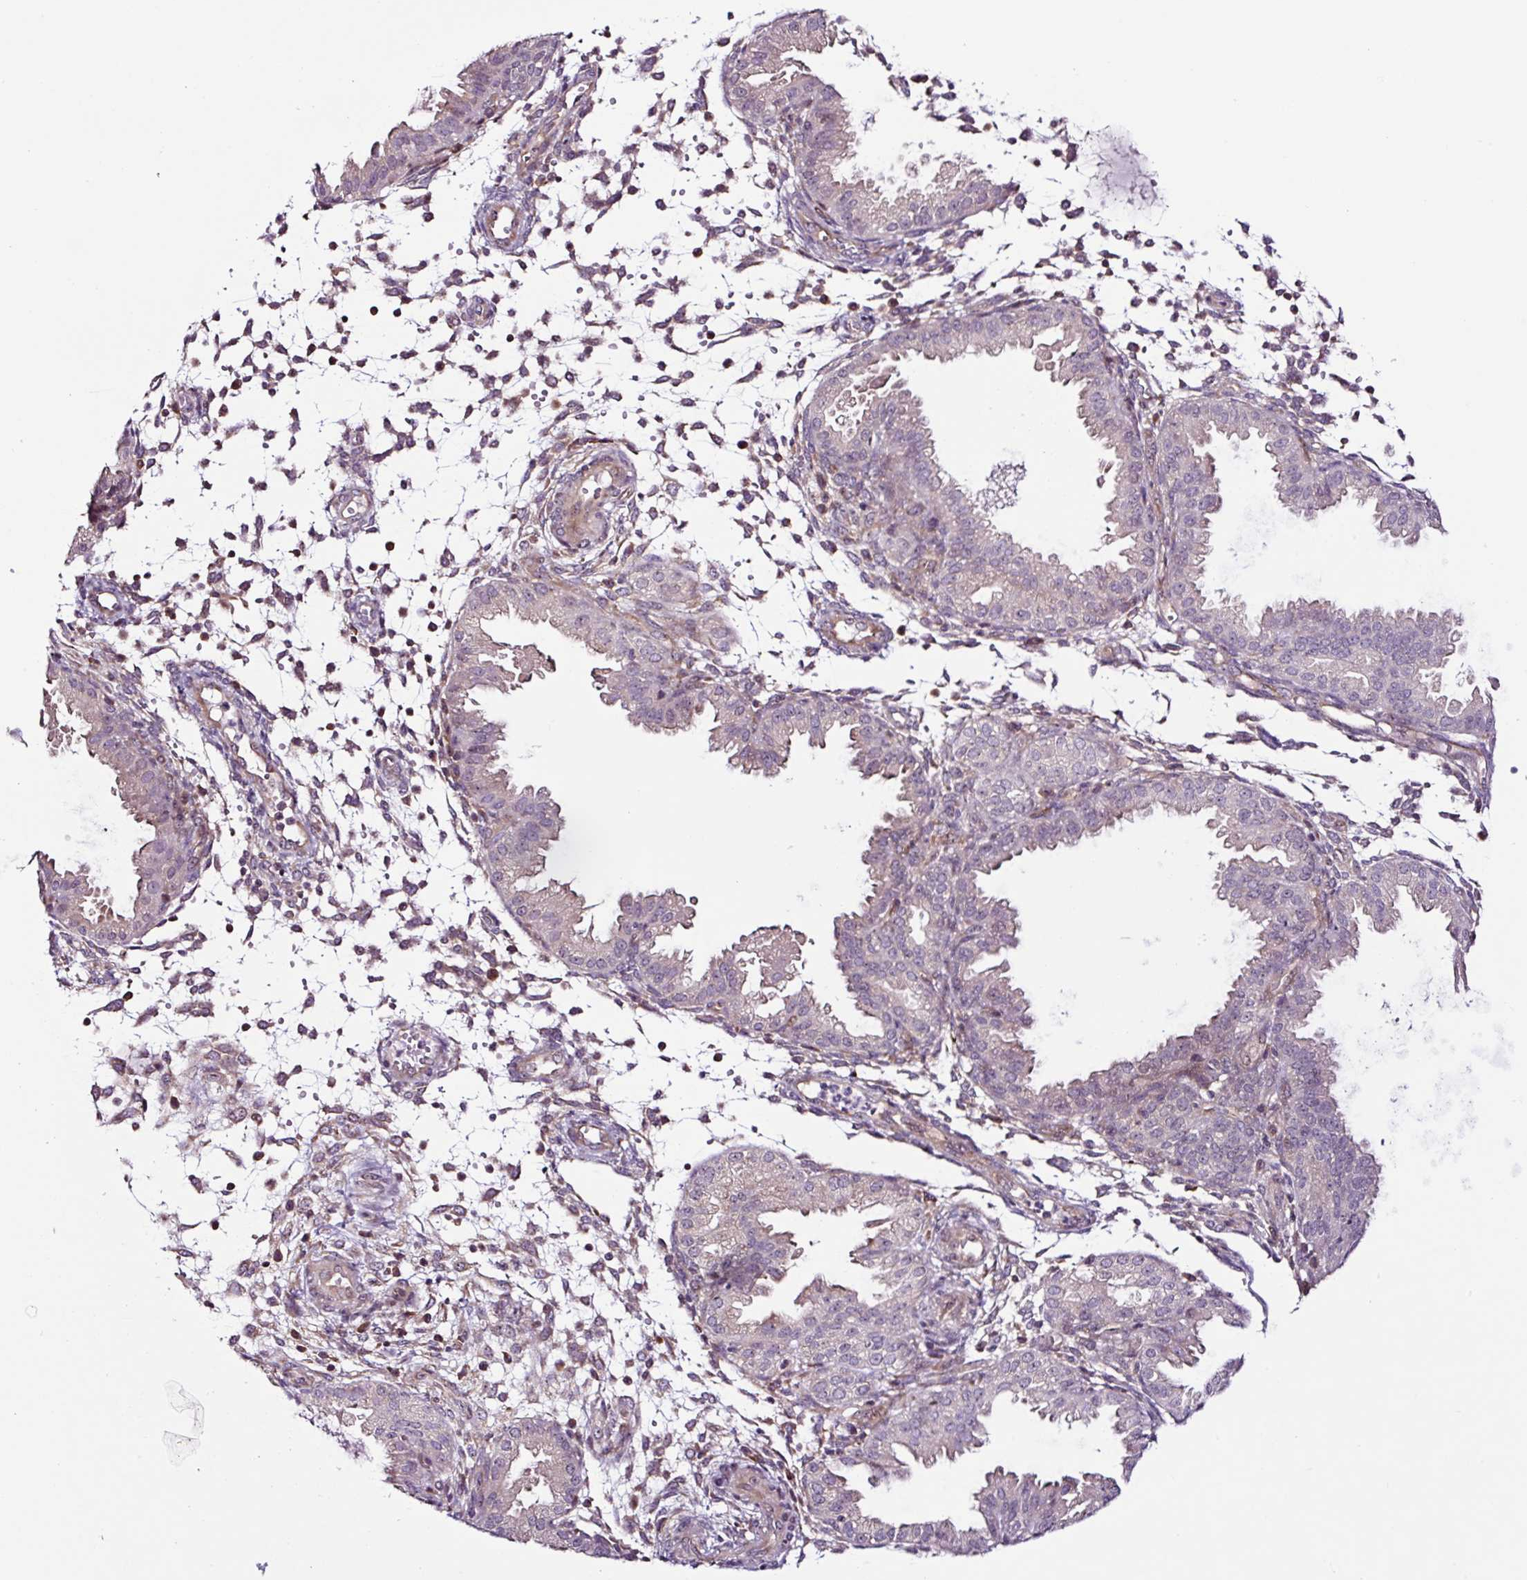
{"staining": {"intensity": "negative", "quantity": "none", "location": "none"}, "tissue": "endometrium", "cell_type": "Cells in endometrial stroma", "image_type": "normal", "snomed": [{"axis": "morphology", "description": "Normal tissue, NOS"}, {"axis": "topography", "description": "Endometrium"}], "caption": "Human endometrium stained for a protein using immunohistochemistry (IHC) exhibits no positivity in cells in endometrial stroma.", "gene": "NOM1", "patient": {"sex": "female", "age": 33}}